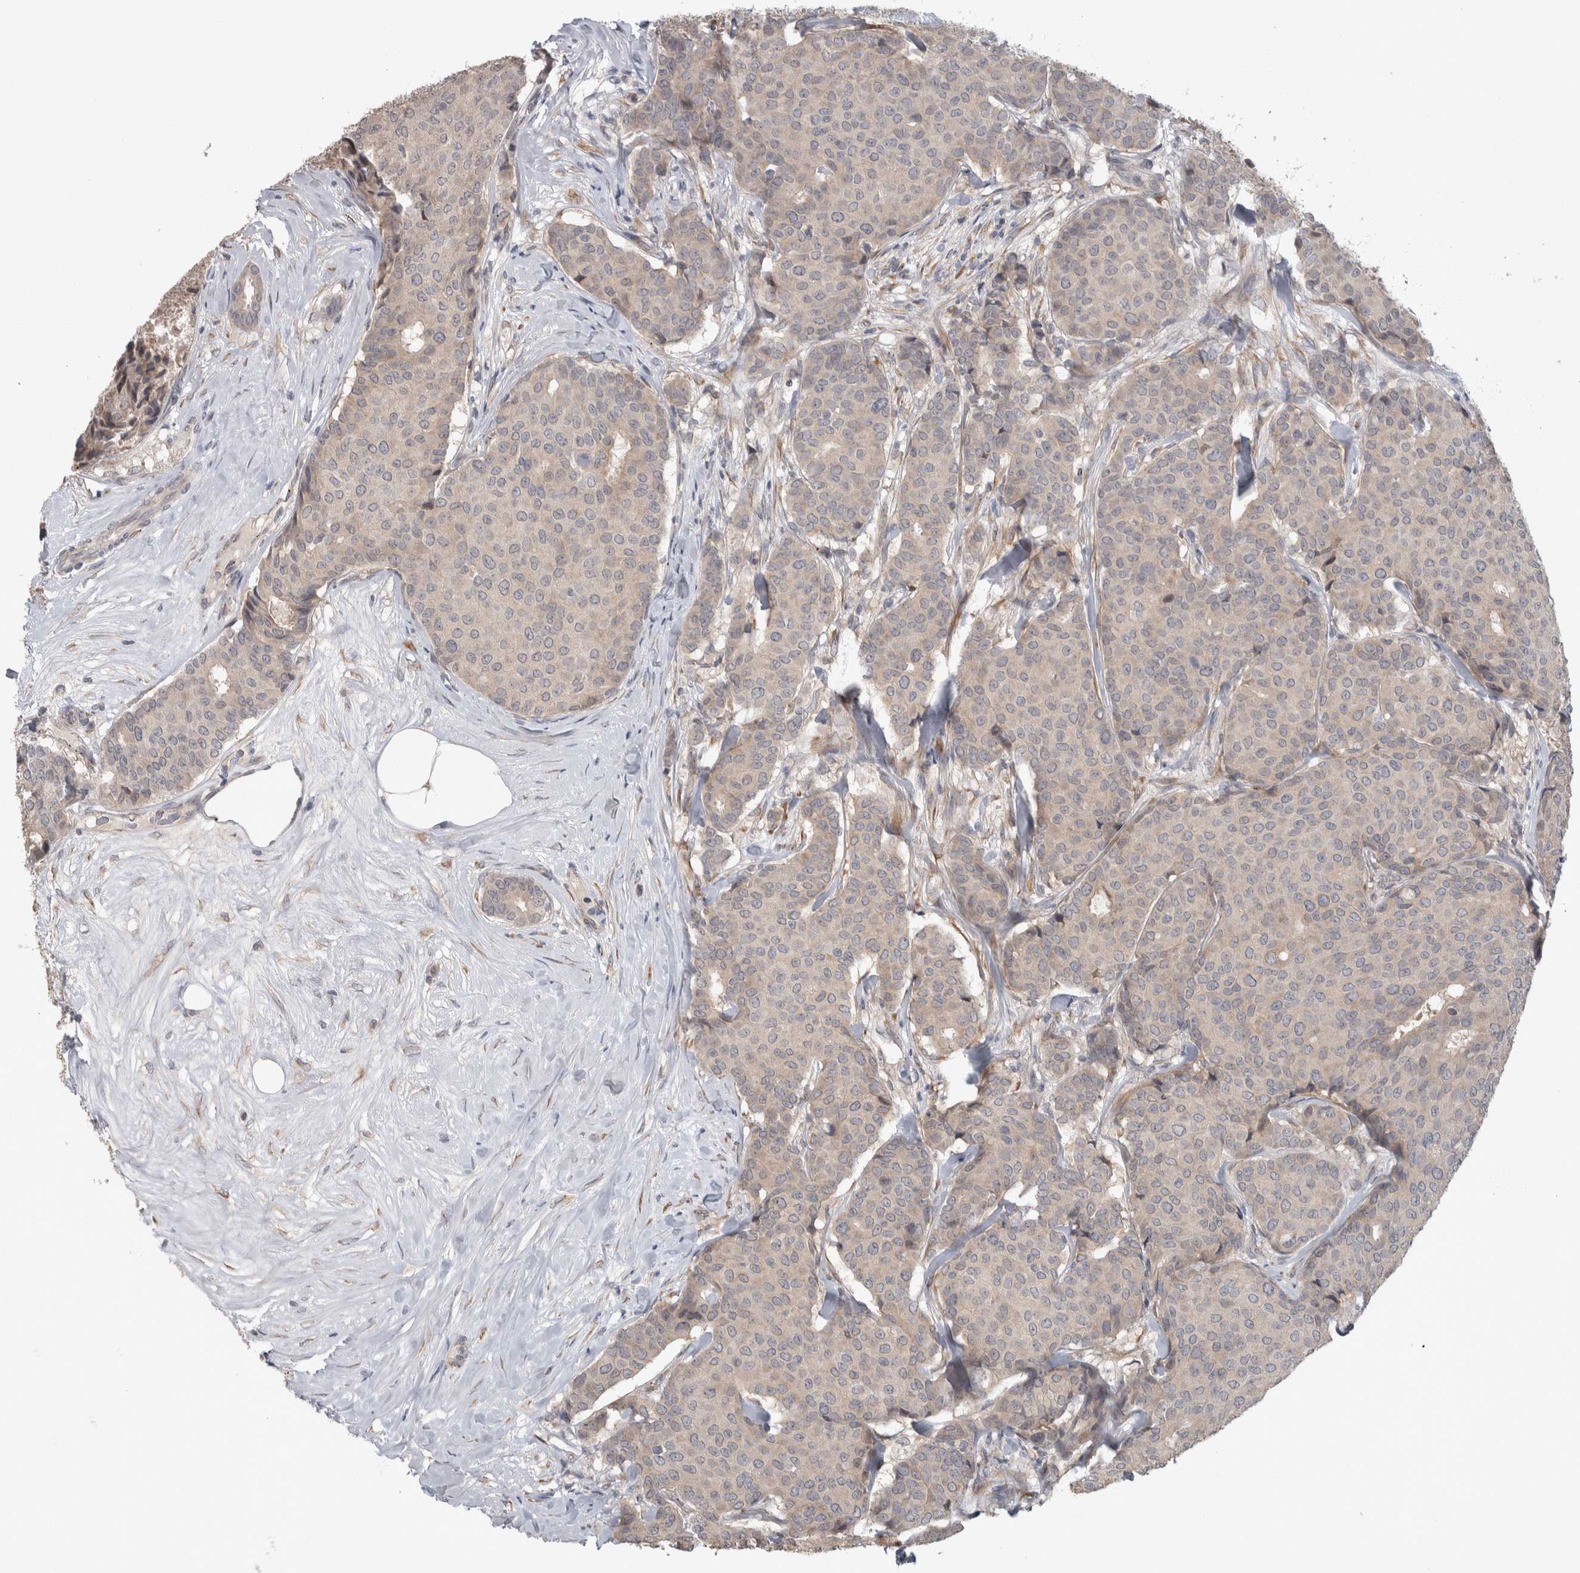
{"staining": {"intensity": "weak", "quantity": "<25%", "location": "cytoplasmic/membranous"}, "tissue": "breast cancer", "cell_type": "Tumor cells", "image_type": "cancer", "snomed": [{"axis": "morphology", "description": "Duct carcinoma"}, {"axis": "topography", "description": "Breast"}], "caption": "The micrograph demonstrates no significant staining in tumor cells of invasive ductal carcinoma (breast). (DAB immunohistochemistry (IHC) with hematoxylin counter stain).", "gene": "CUL2", "patient": {"sex": "female", "age": 75}}